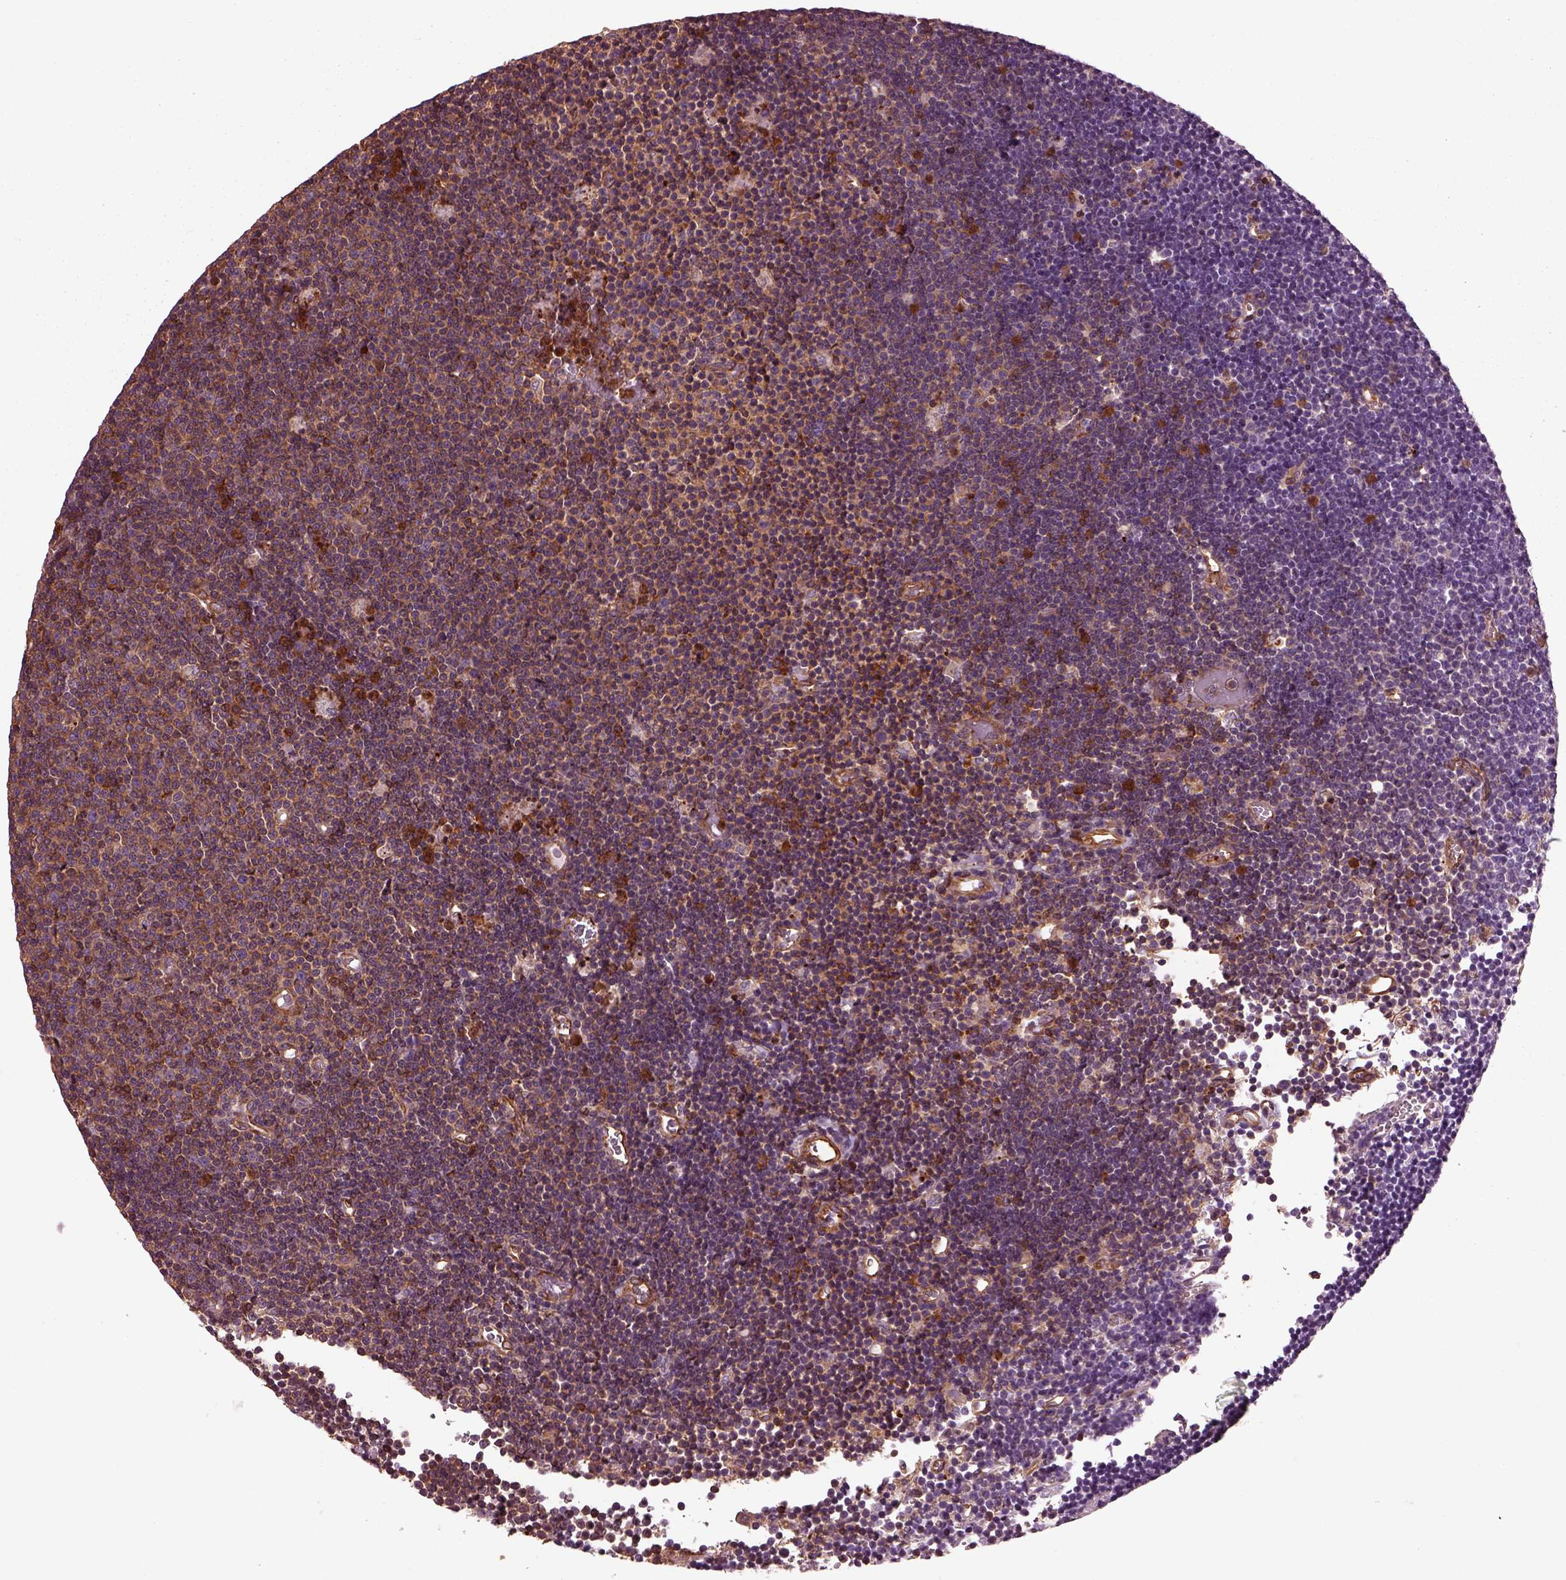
{"staining": {"intensity": "strong", "quantity": "25%-75%", "location": "cytoplasmic/membranous"}, "tissue": "lymphoma", "cell_type": "Tumor cells", "image_type": "cancer", "snomed": [{"axis": "morphology", "description": "Malignant lymphoma, non-Hodgkin's type, Low grade"}, {"axis": "topography", "description": "Brain"}], "caption": "Strong cytoplasmic/membranous positivity is present in about 25%-75% of tumor cells in malignant lymphoma, non-Hodgkin's type (low-grade). The protein is shown in brown color, while the nuclei are stained blue.", "gene": "MYL6", "patient": {"sex": "female", "age": 66}}